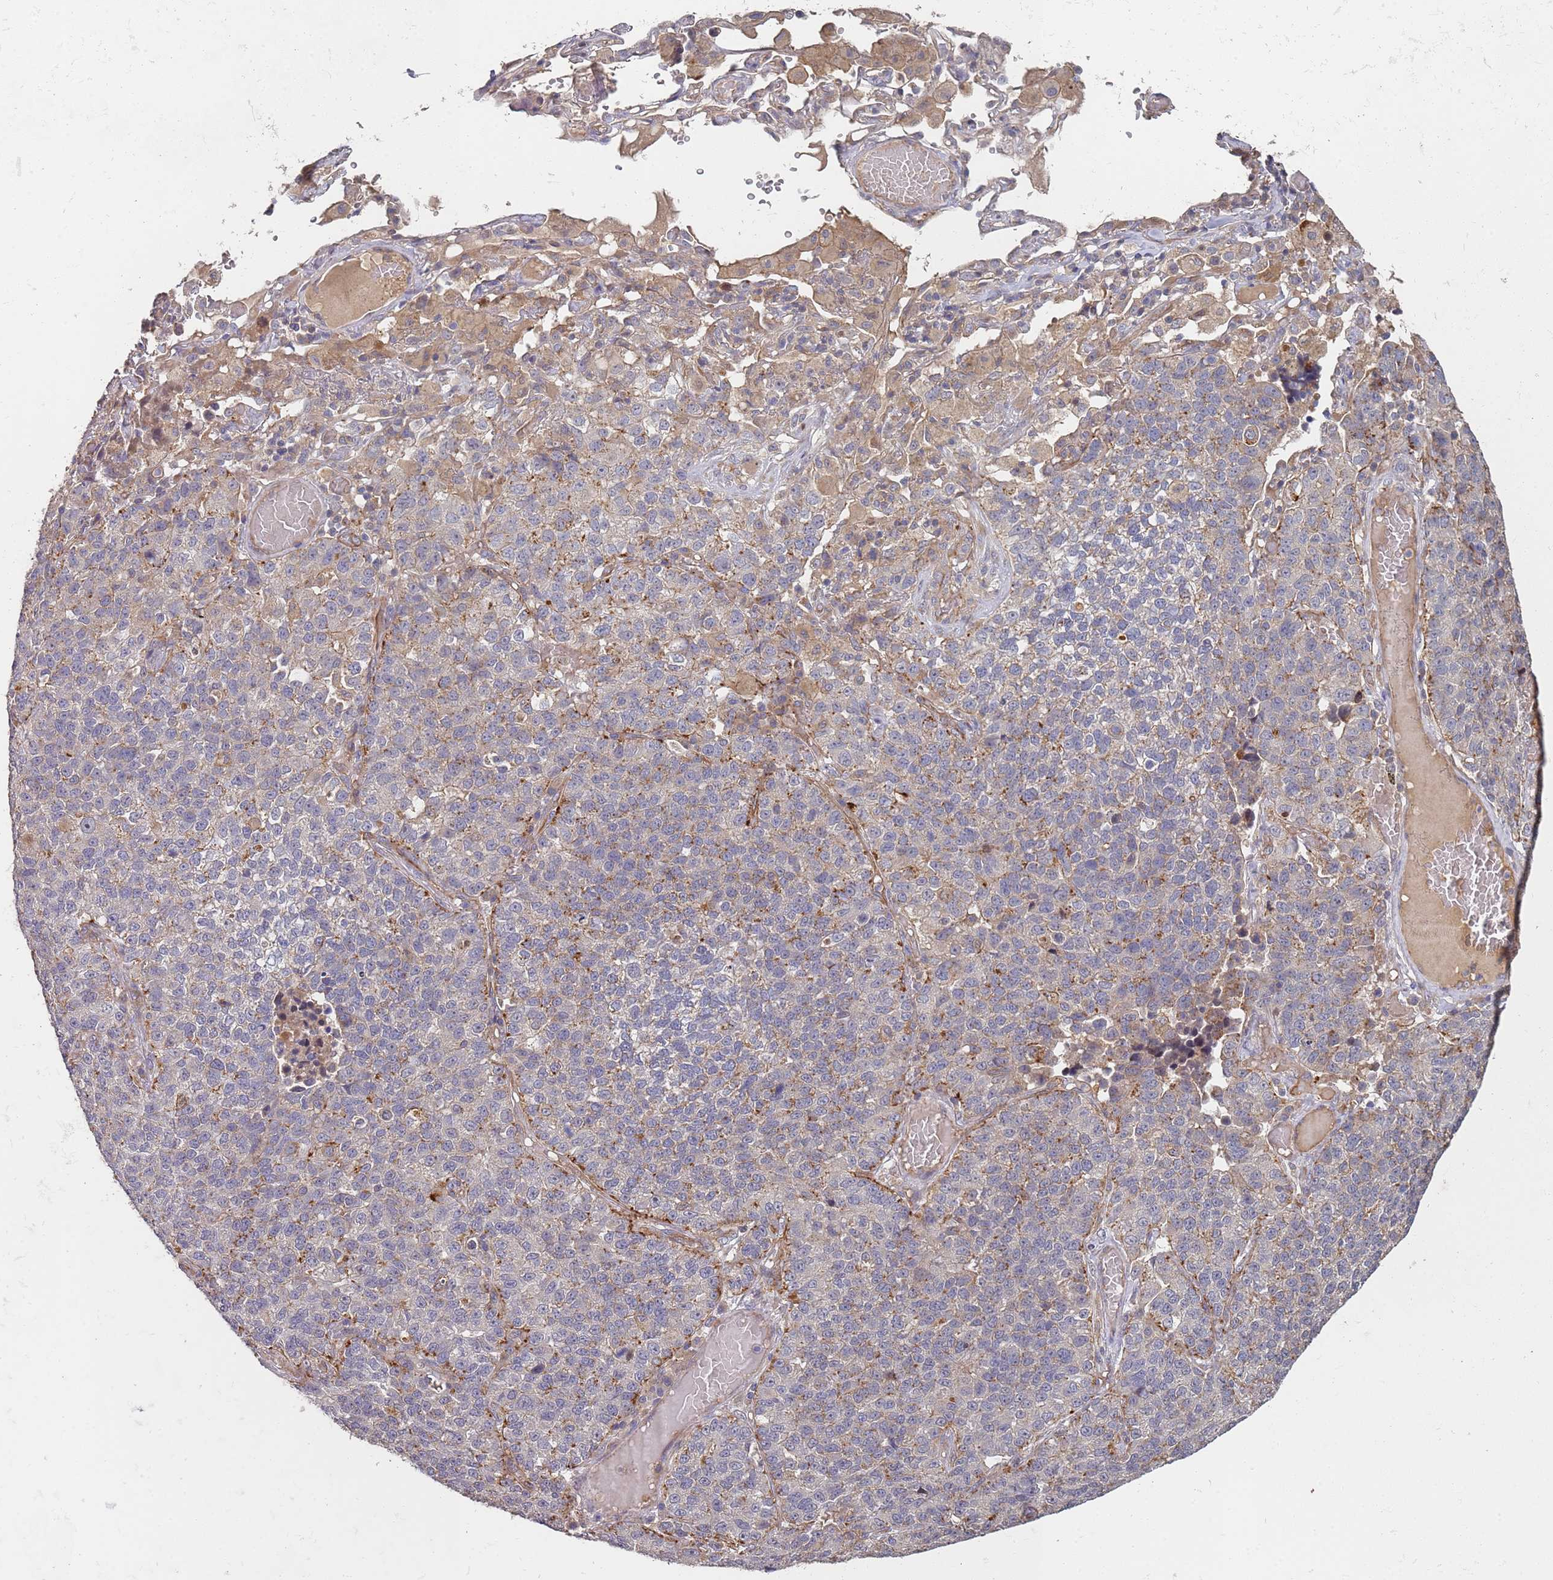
{"staining": {"intensity": "weak", "quantity": "<25%", "location": "cytoplasmic/membranous"}, "tissue": "lung cancer", "cell_type": "Tumor cells", "image_type": "cancer", "snomed": [{"axis": "morphology", "description": "Adenocarcinoma, NOS"}, {"axis": "topography", "description": "Lung"}], "caption": "An image of human lung cancer is negative for staining in tumor cells. The staining is performed using DAB brown chromogen with nuclei counter-stained in using hematoxylin.", "gene": "ABCB6", "patient": {"sex": "male", "age": 49}}